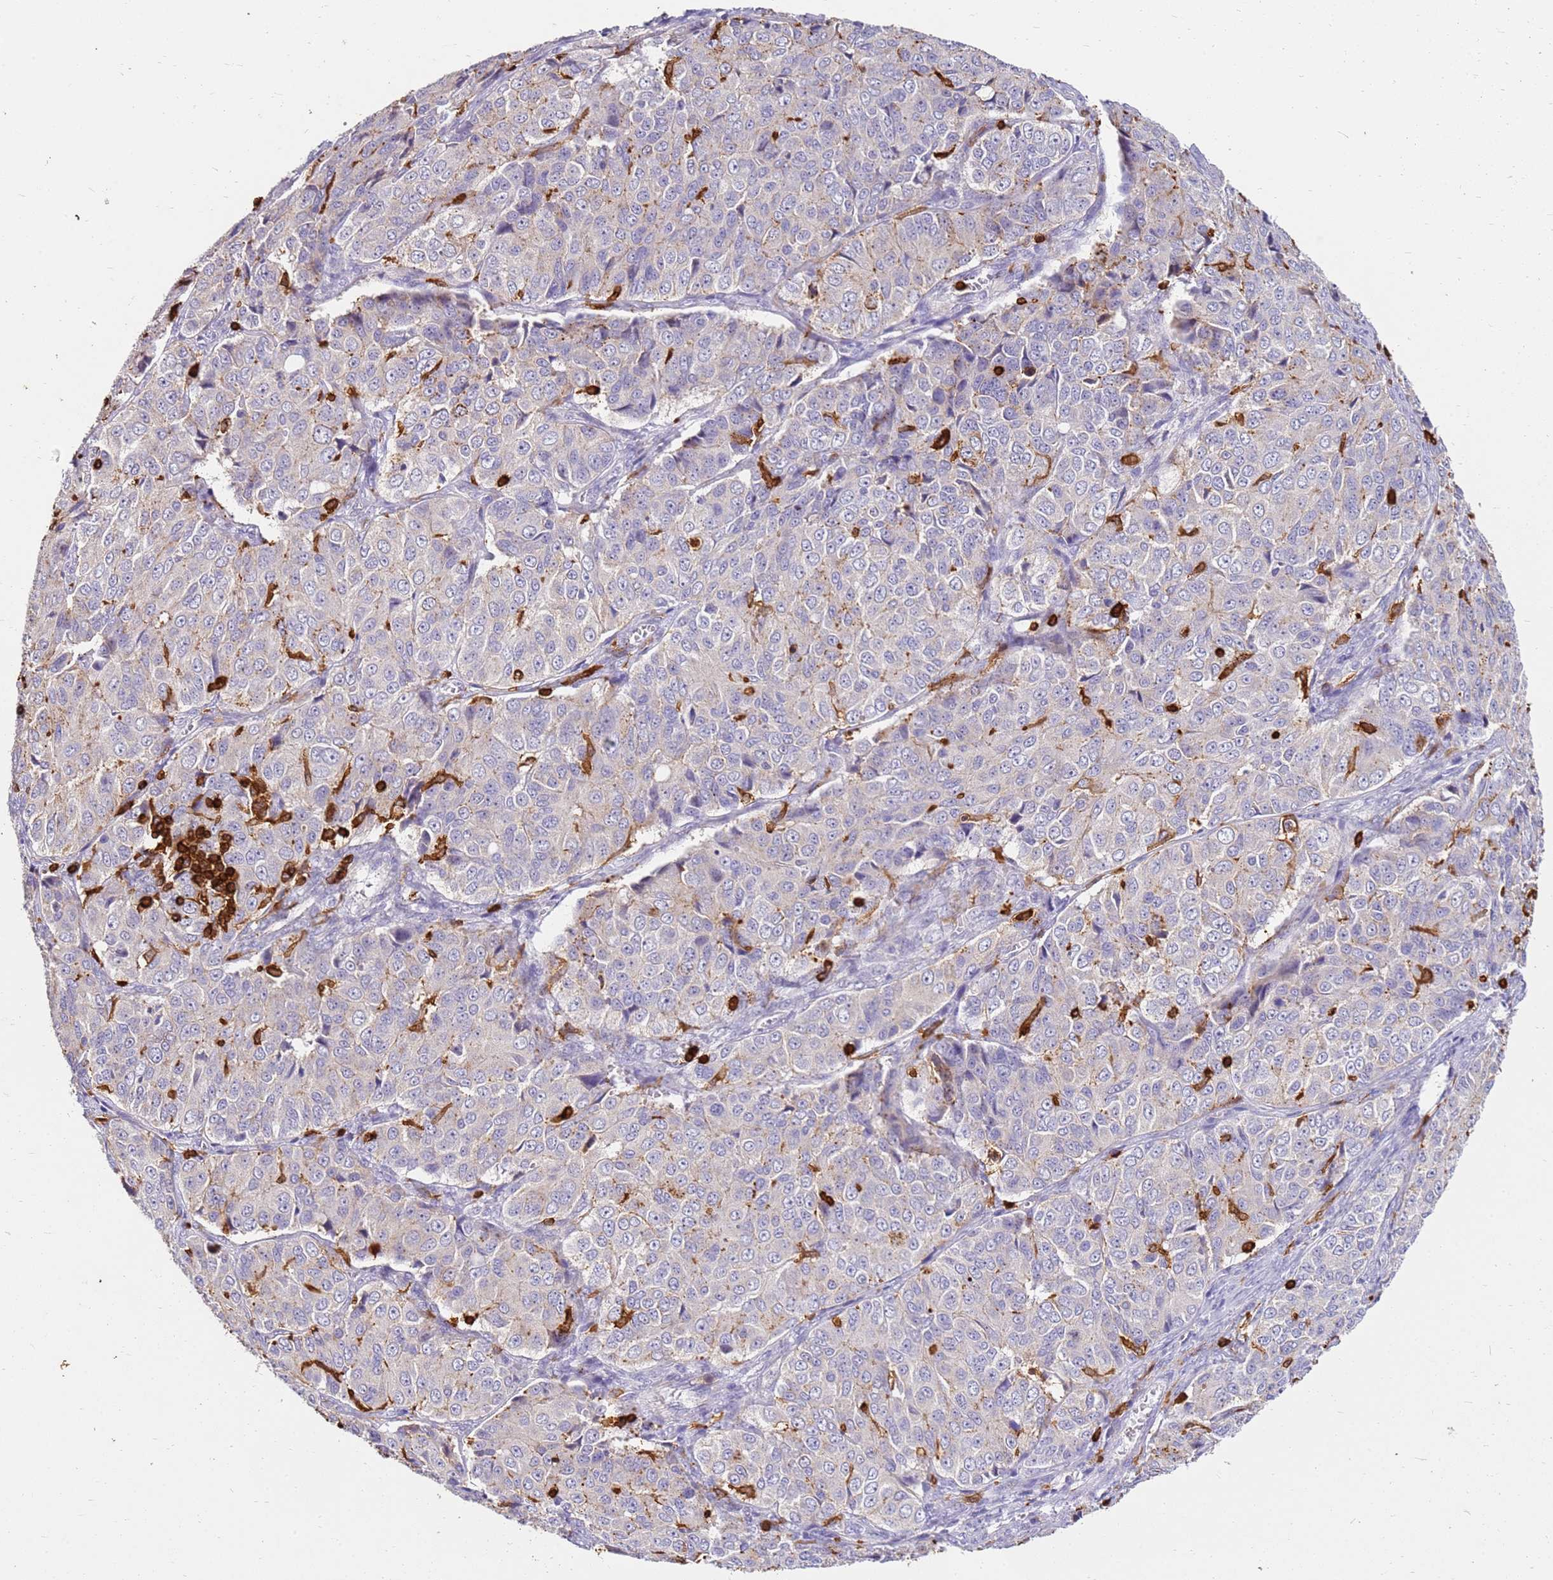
{"staining": {"intensity": "negative", "quantity": "none", "location": "none"}, "tissue": "ovarian cancer", "cell_type": "Tumor cells", "image_type": "cancer", "snomed": [{"axis": "morphology", "description": "Carcinoma, endometroid"}, {"axis": "topography", "description": "Ovary"}], "caption": "Tumor cells are negative for brown protein staining in endometroid carcinoma (ovarian).", "gene": "CORO1A", "patient": {"sex": "female", "age": 51}}